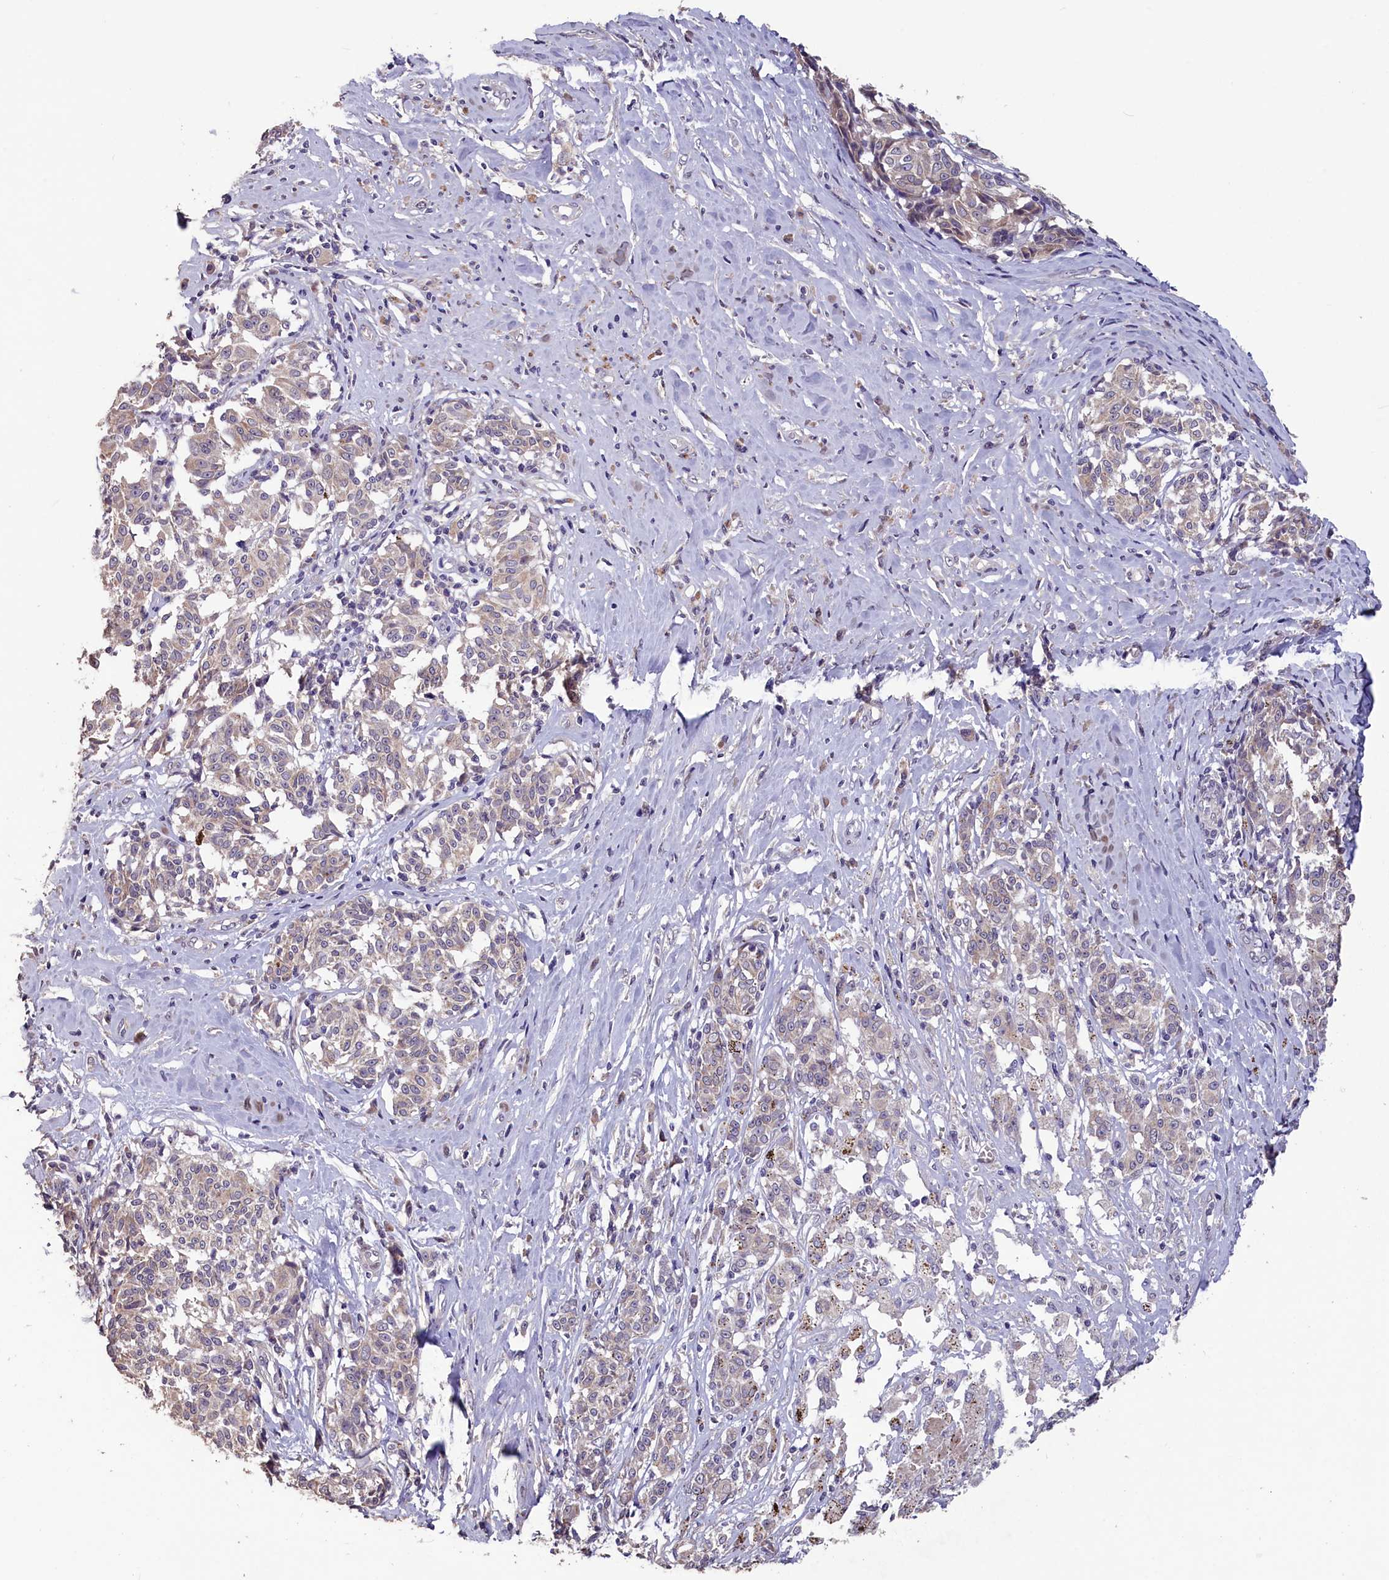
{"staining": {"intensity": "negative", "quantity": "none", "location": "none"}, "tissue": "melanoma", "cell_type": "Tumor cells", "image_type": "cancer", "snomed": [{"axis": "morphology", "description": "Malignant melanoma, NOS"}, {"axis": "topography", "description": "Skin"}], "caption": "The immunohistochemistry image has no significant staining in tumor cells of melanoma tissue.", "gene": "SLC39A6", "patient": {"sex": "female", "age": 72}}